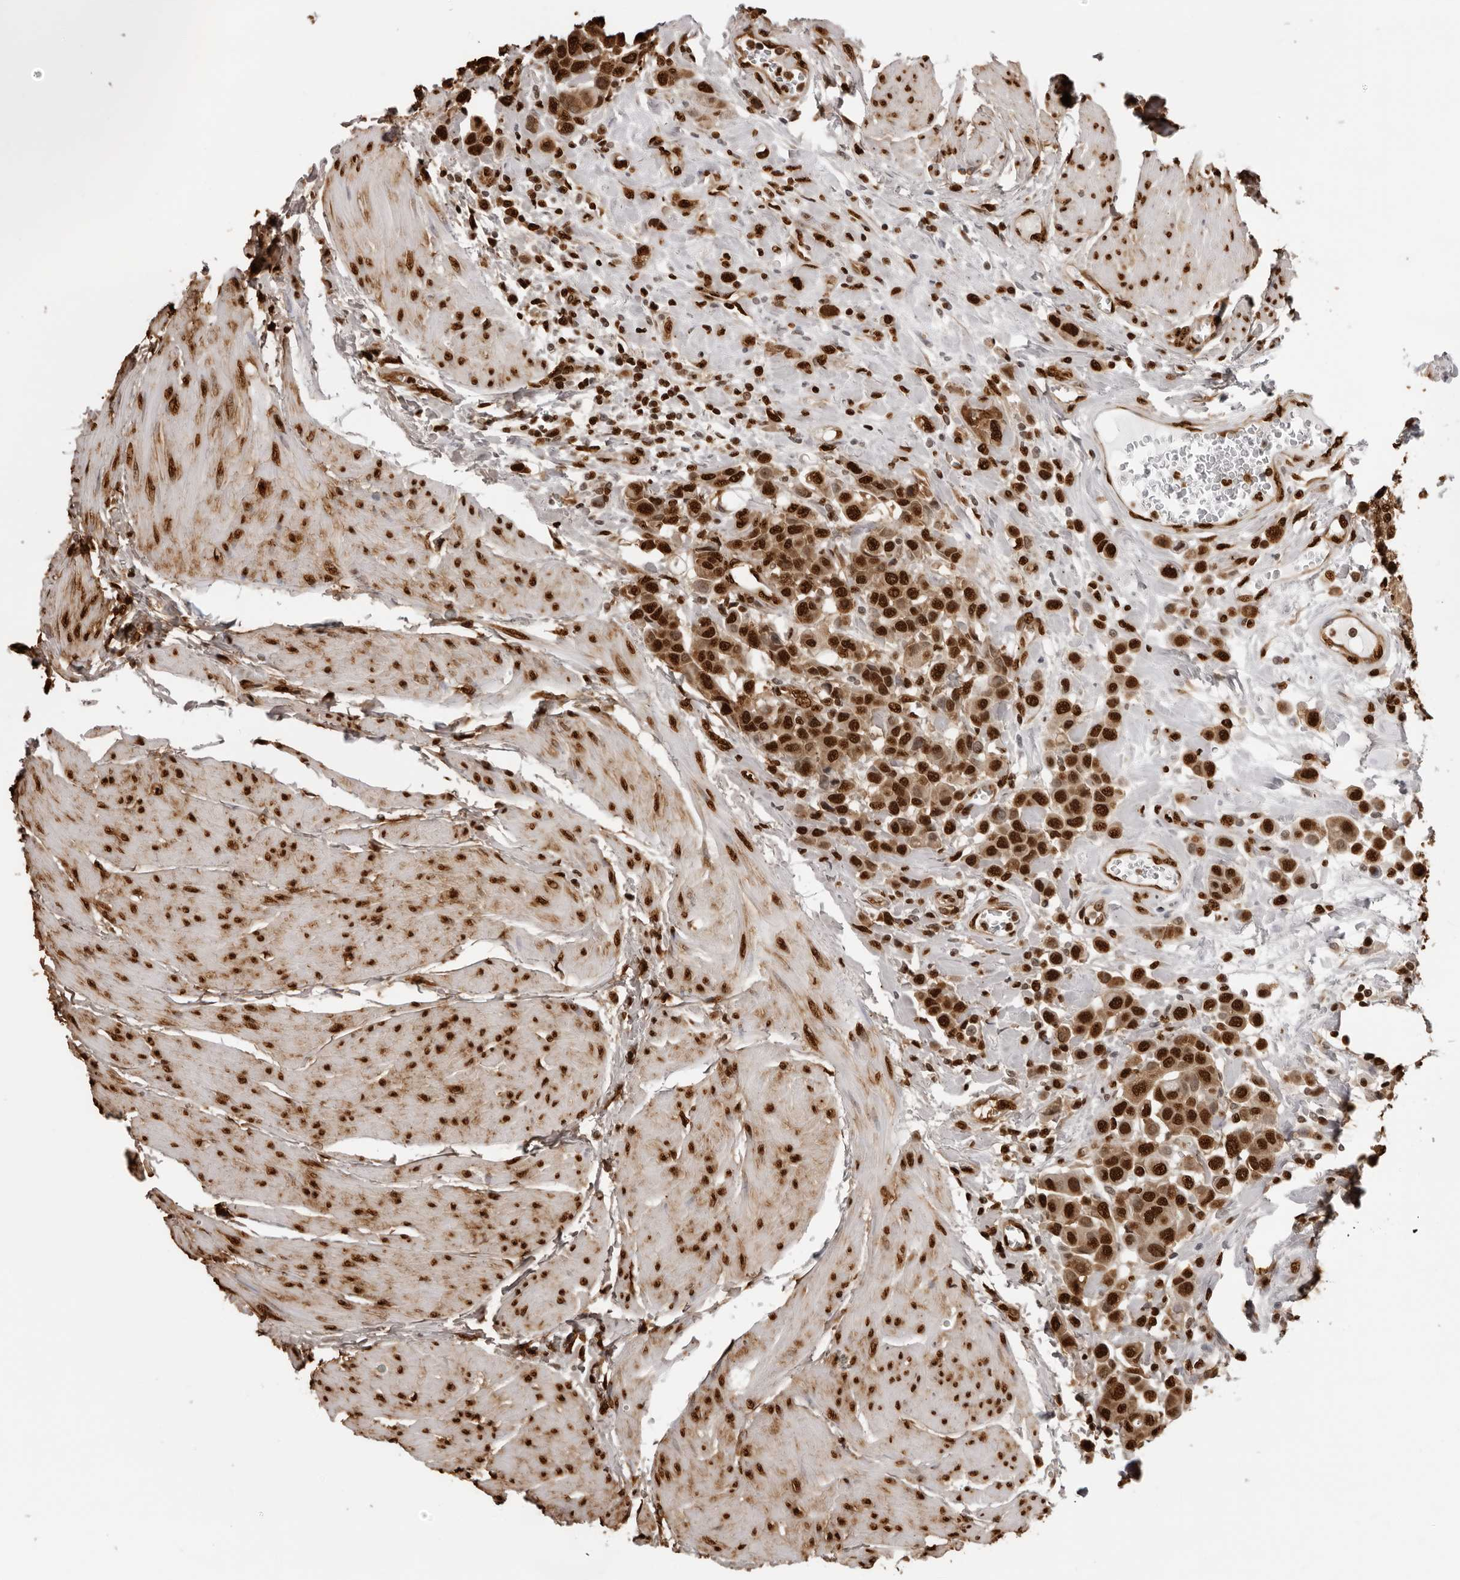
{"staining": {"intensity": "strong", "quantity": ">75%", "location": "cytoplasmic/membranous,nuclear"}, "tissue": "urothelial cancer", "cell_type": "Tumor cells", "image_type": "cancer", "snomed": [{"axis": "morphology", "description": "Urothelial carcinoma, High grade"}, {"axis": "topography", "description": "Urinary bladder"}], "caption": "IHC of urothelial cancer demonstrates high levels of strong cytoplasmic/membranous and nuclear positivity in about >75% of tumor cells.", "gene": "ZFP91", "patient": {"sex": "male", "age": 50}}